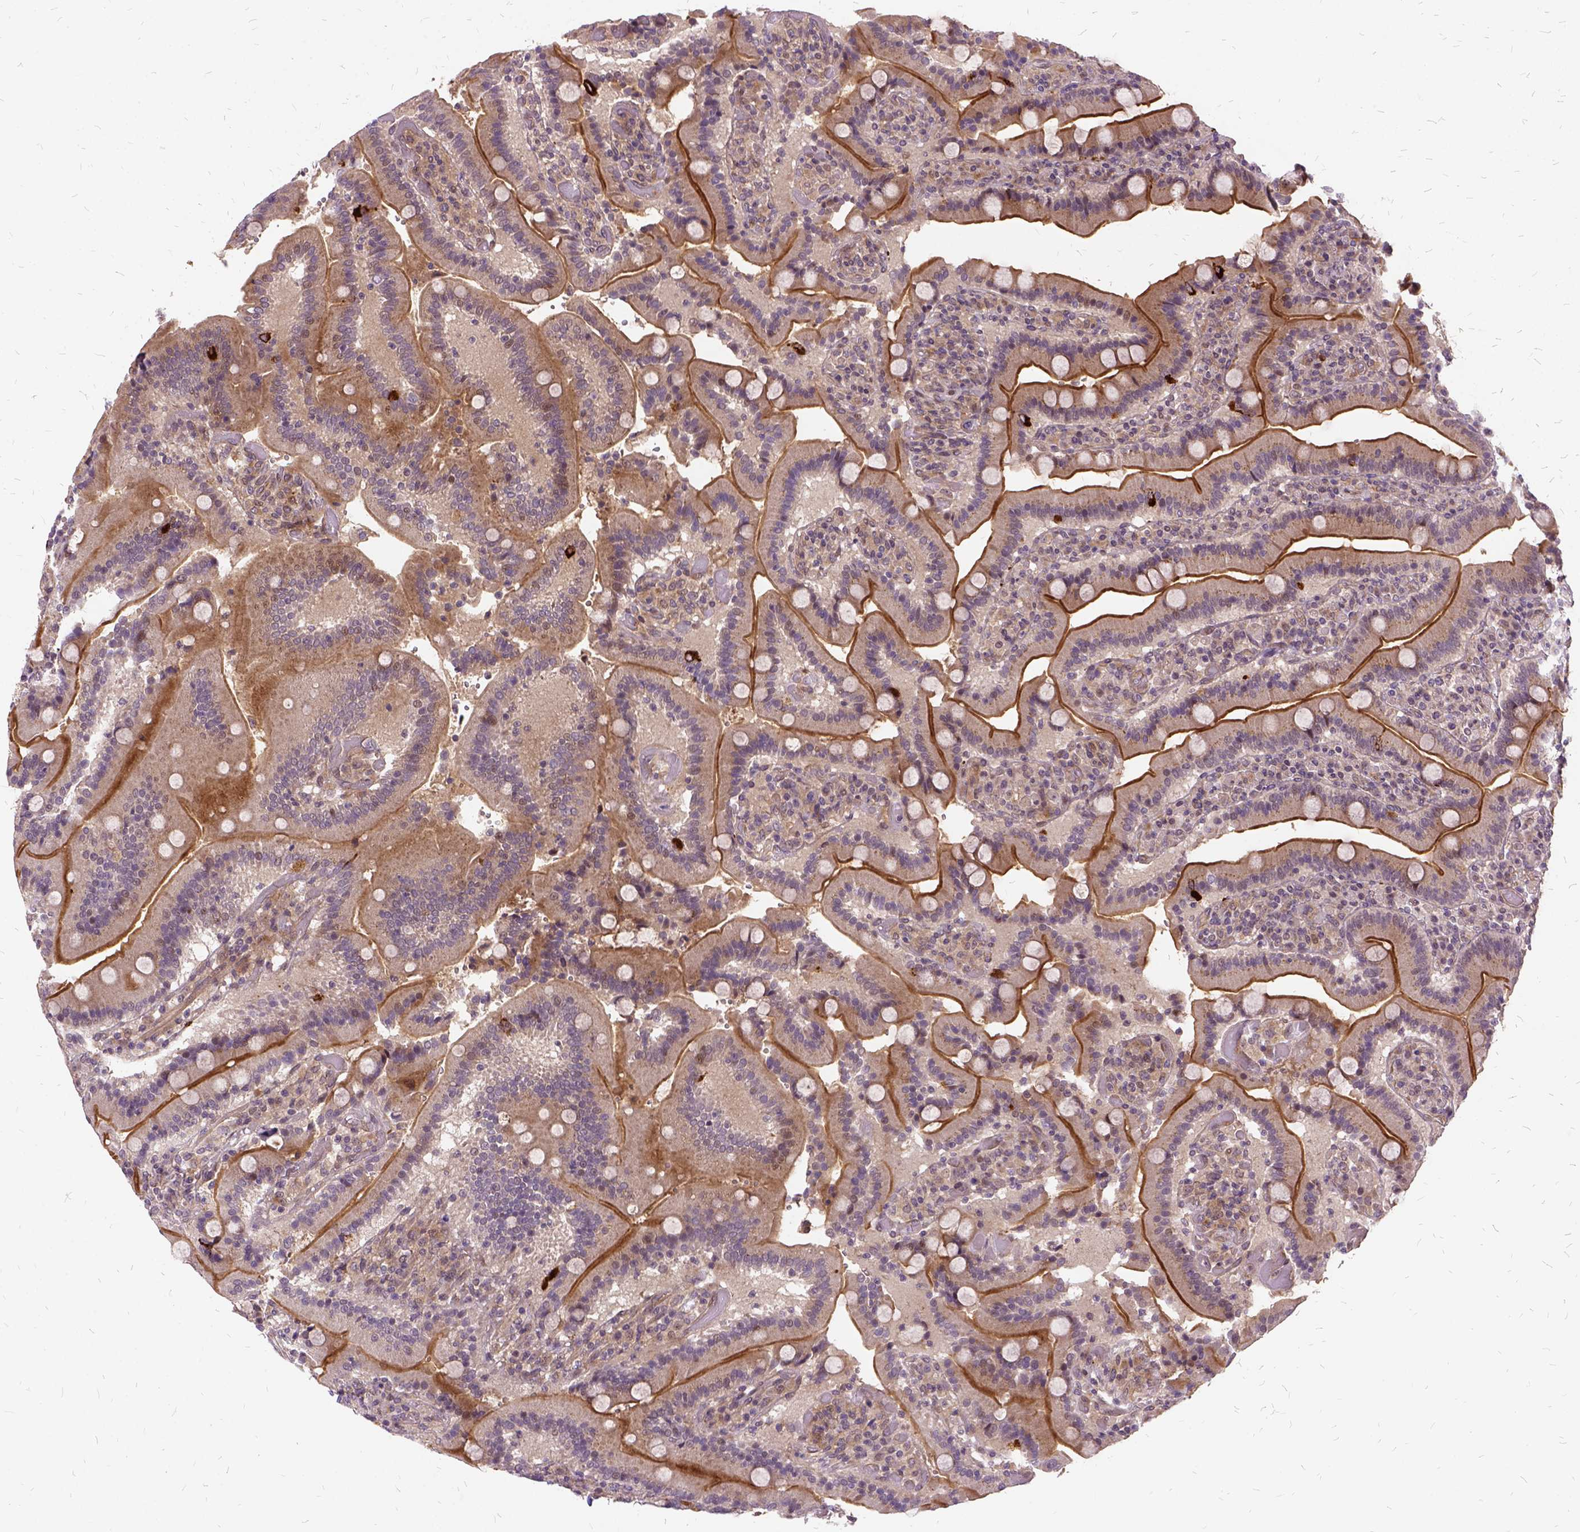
{"staining": {"intensity": "strong", "quantity": "25%-75%", "location": "cytoplasmic/membranous"}, "tissue": "duodenum", "cell_type": "Glandular cells", "image_type": "normal", "snomed": [{"axis": "morphology", "description": "Normal tissue, NOS"}, {"axis": "topography", "description": "Duodenum"}], "caption": "High-power microscopy captured an immunohistochemistry image of normal duodenum, revealing strong cytoplasmic/membranous positivity in about 25%-75% of glandular cells. (DAB (3,3'-diaminobenzidine) = brown stain, brightfield microscopy at high magnification).", "gene": "ILRUN", "patient": {"sex": "female", "age": 62}}